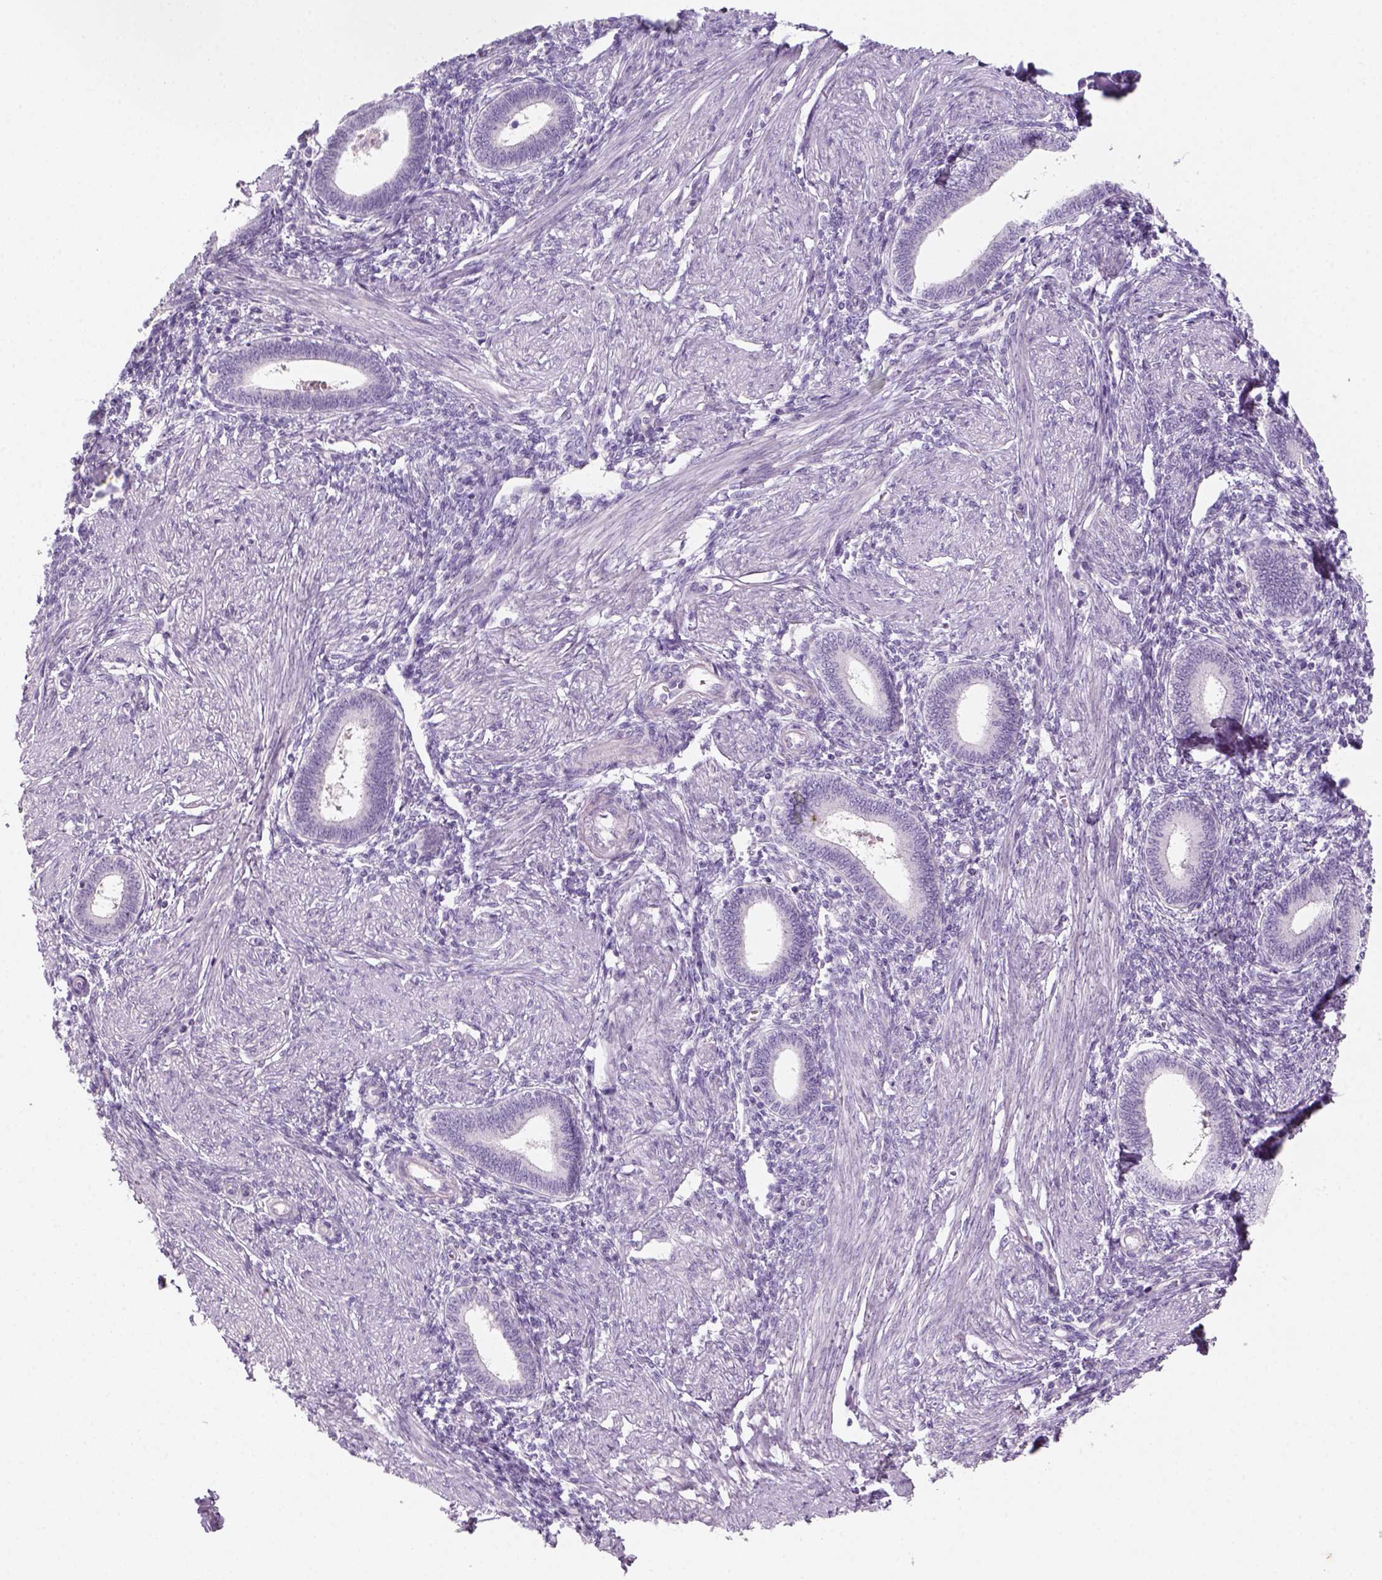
{"staining": {"intensity": "negative", "quantity": "none", "location": "none"}, "tissue": "endometrium", "cell_type": "Cells in endometrial stroma", "image_type": "normal", "snomed": [{"axis": "morphology", "description": "Normal tissue, NOS"}, {"axis": "topography", "description": "Endometrium"}], "caption": "This is an immunohistochemistry histopathology image of normal endometrium. There is no positivity in cells in endometrial stroma.", "gene": "KRT25", "patient": {"sex": "female", "age": 42}}